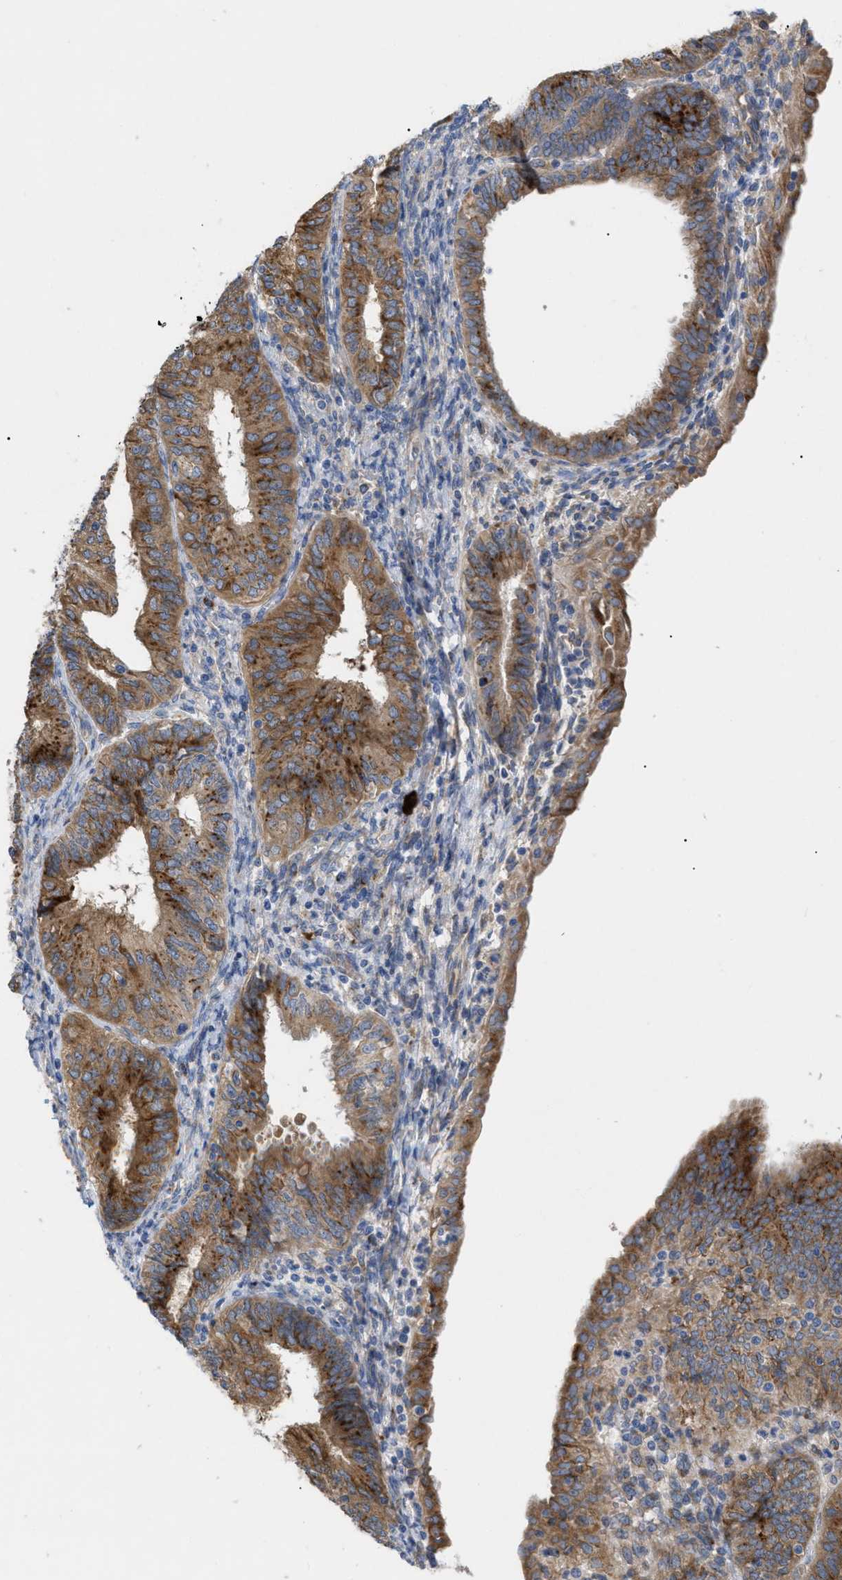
{"staining": {"intensity": "moderate", "quantity": ">75%", "location": "cytoplasmic/membranous"}, "tissue": "endometrial cancer", "cell_type": "Tumor cells", "image_type": "cancer", "snomed": [{"axis": "morphology", "description": "Adenocarcinoma, NOS"}, {"axis": "topography", "description": "Endometrium"}], "caption": "Protein expression by IHC displays moderate cytoplasmic/membranous positivity in about >75% of tumor cells in endometrial cancer.", "gene": "SLC50A1", "patient": {"sex": "female", "age": 58}}